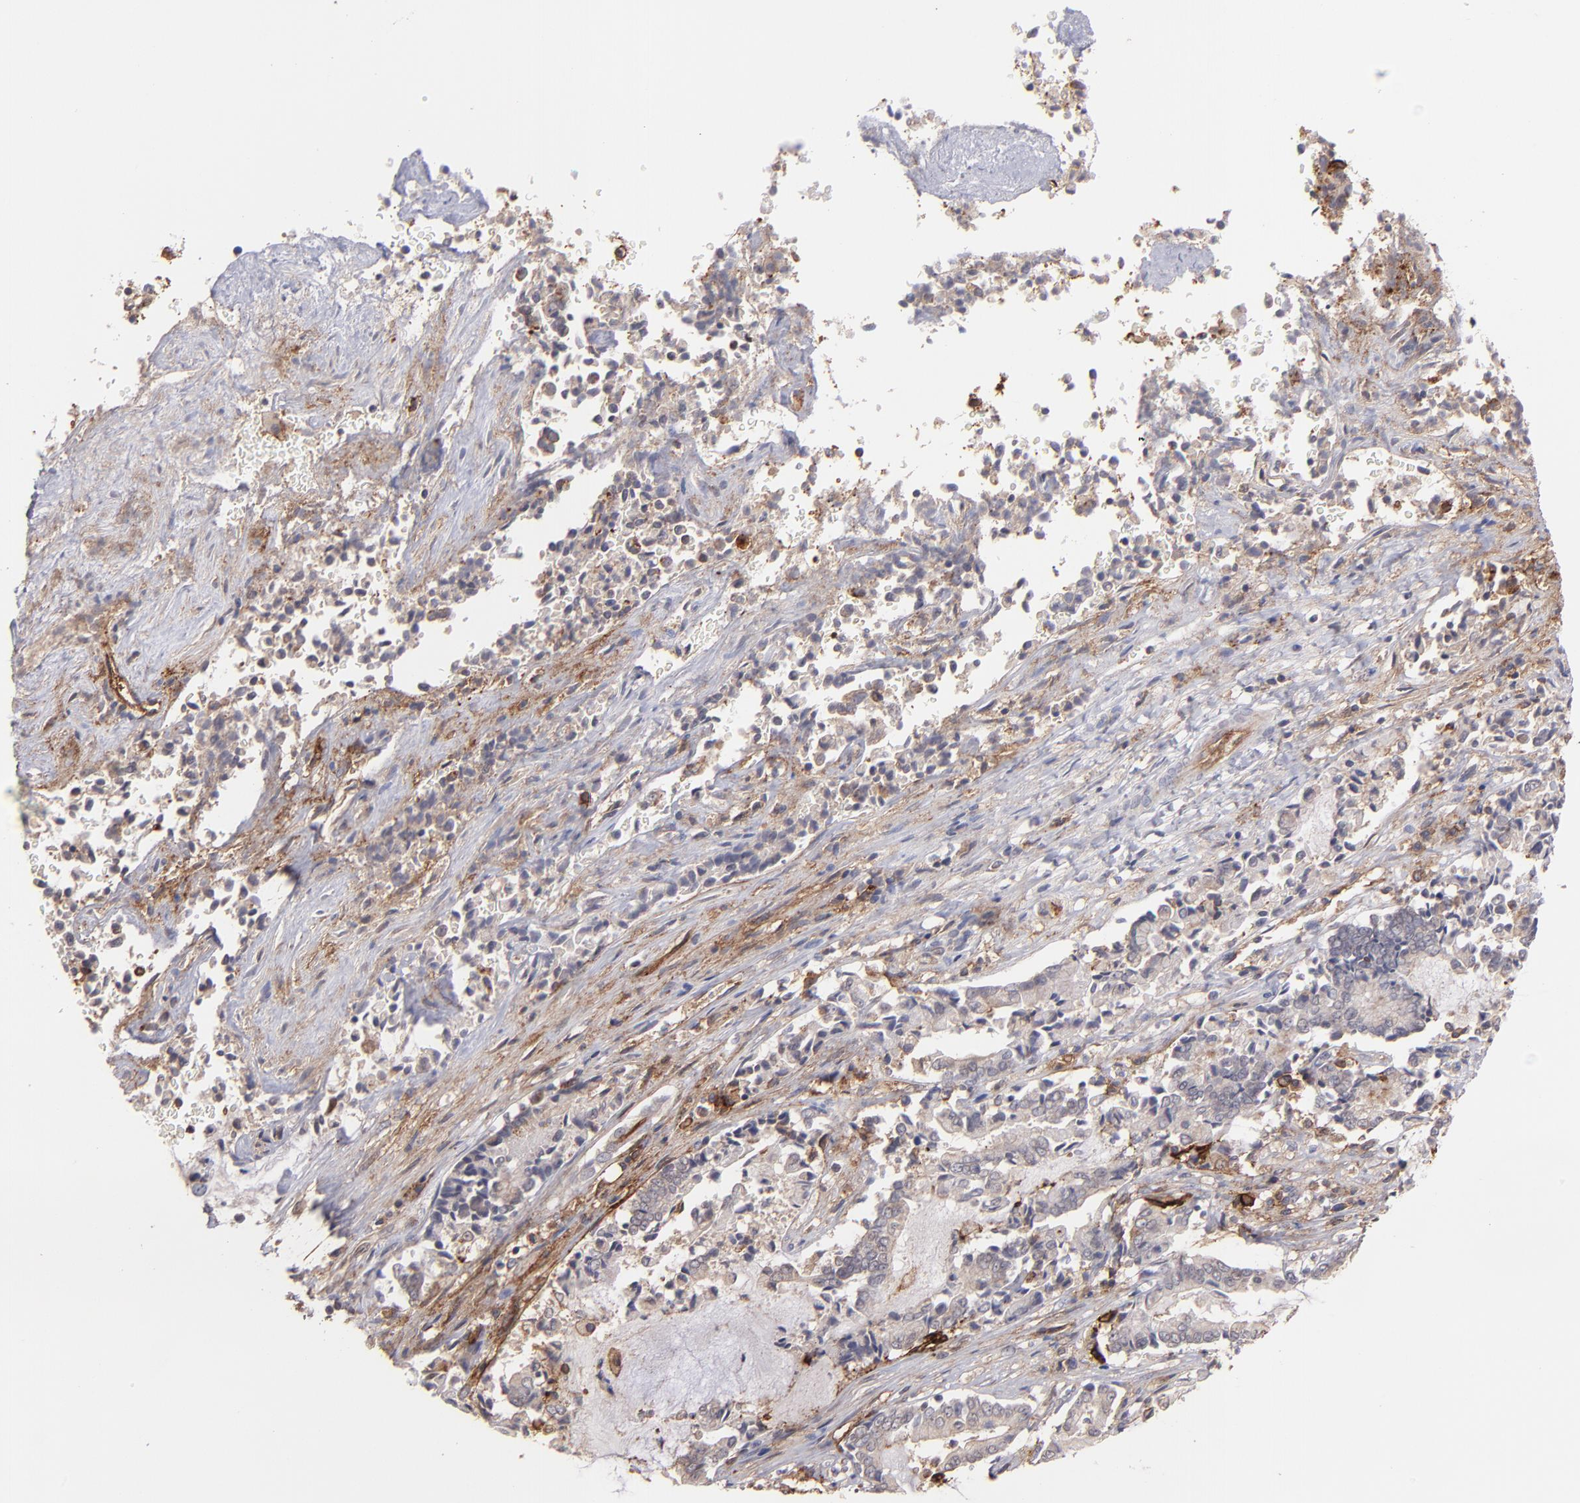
{"staining": {"intensity": "negative", "quantity": "none", "location": "none"}, "tissue": "liver cancer", "cell_type": "Tumor cells", "image_type": "cancer", "snomed": [{"axis": "morphology", "description": "Cholangiocarcinoma"}, {"axis": "topography", "description": "Liver"}], "caption": "Immunohistochemical staining of human cholangiocarcinoma (liver) shows no significant staining in tumor cells.", "gene": "ICAM1", "patient": {"sex": "male", "age": 57}}